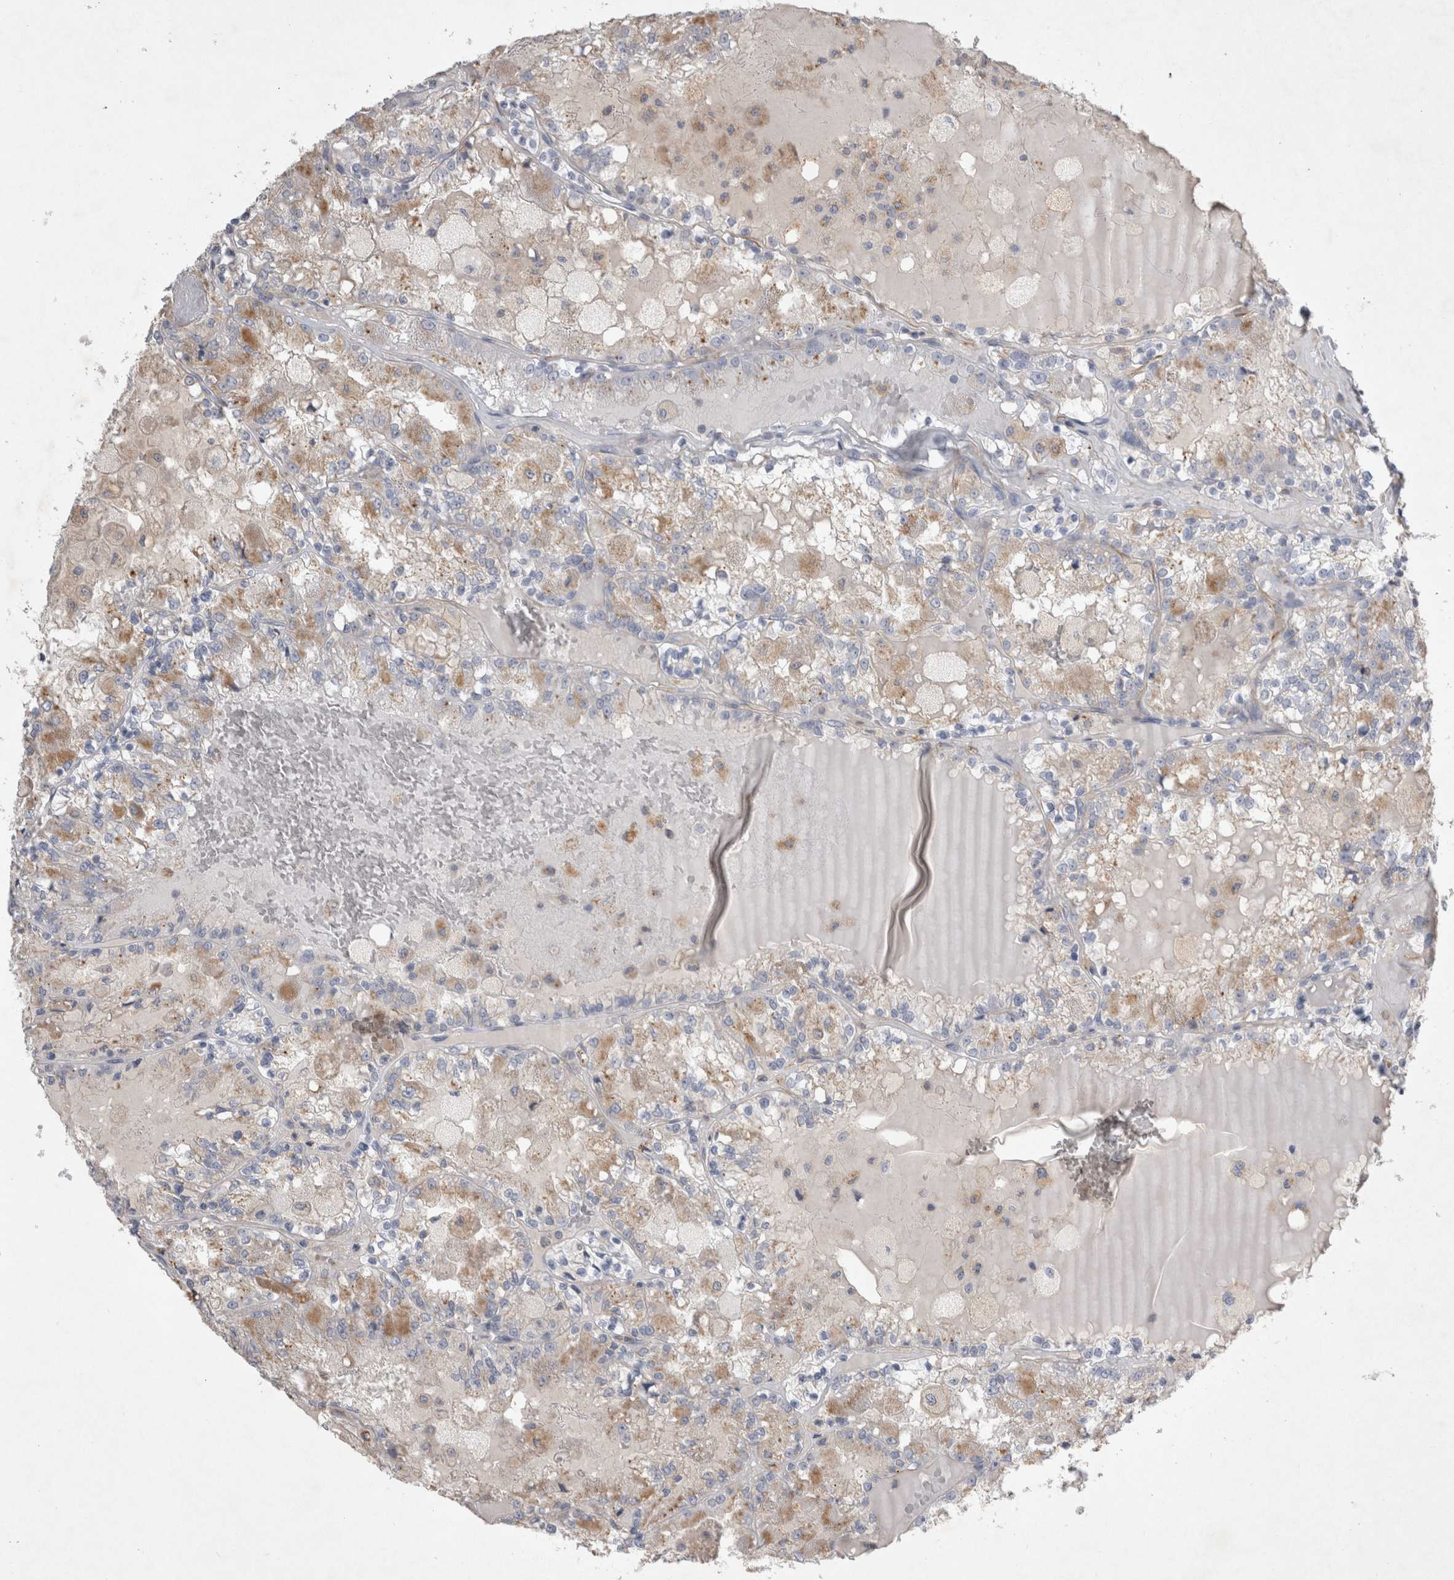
{"staining": {"intensity": "weak", "quantity": "25%-75%", "location": "cytoplasmic/membranous"}, "tissue": "renal cancer", "cell_type": "Tumor cells", "image_type": "cancer", "snomed": [{"axis": "morphology", "description": "Adenocarcinoma, NOS"}, {"axis": "topography", "description": "Kidney"}], "caption": "Brown immunohistochemical staining in human adenocarcinoma (renal) reveals weak cytoplasmic/membranous expression in about 25%-75% of tumor cells.", "gene": "STRADB", "patient": {"sex": "female", "age": 56}}